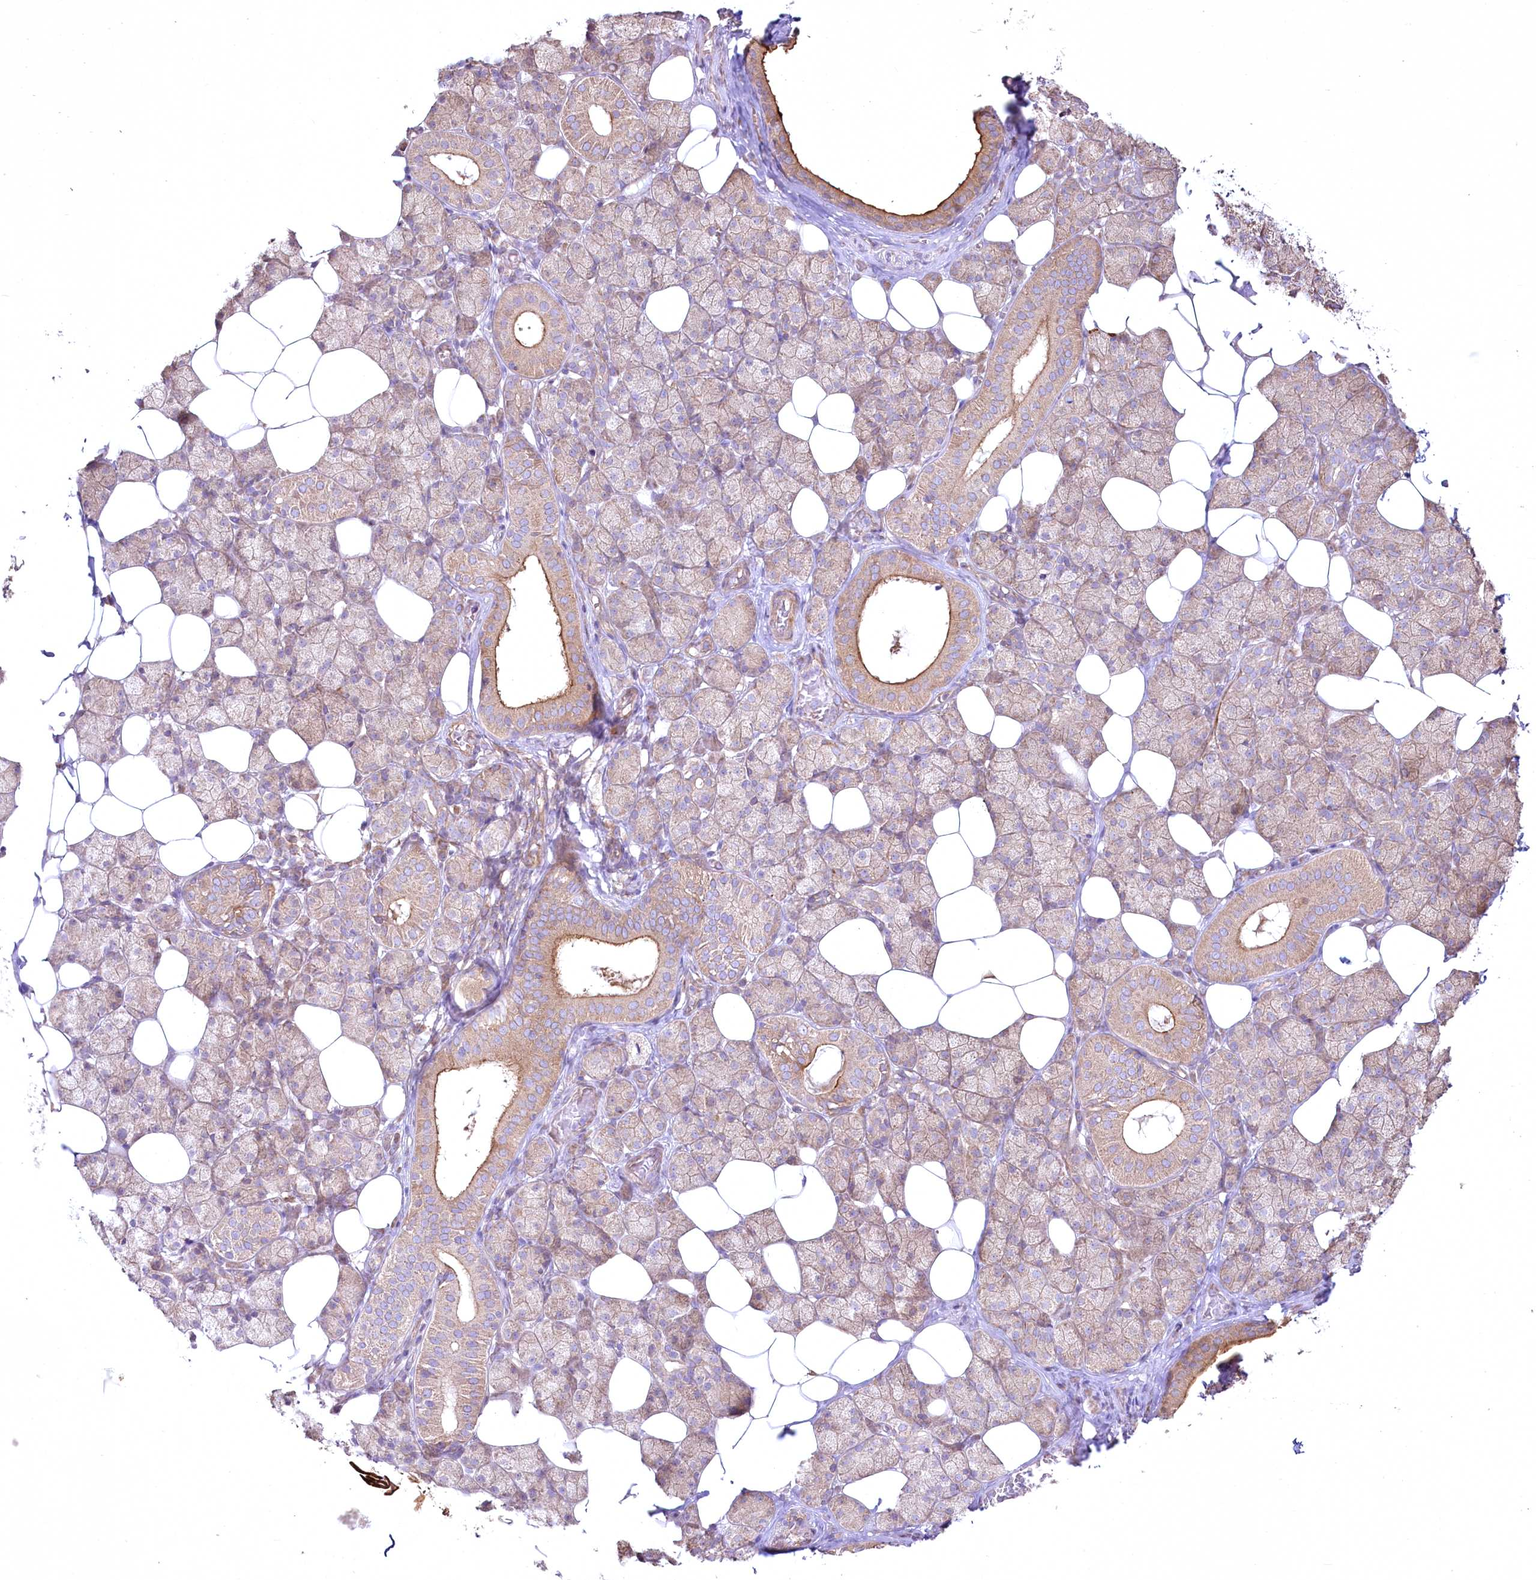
{"staining": {"intensity": "strong", "quantity": "<25%", "location": "cytoplasmic/membranous"}, "tissue": "salivary gland", "cell_type": "Glandular cells", "image_type": "normal", "snomed": [{"axis": "morphology", "description": "Normal tissue, NOS"}, {"axis": "topography", "description": "Salivary gland"}], "caption": "The immunohistochemical stain labels strong cytoplasmic/membranous positivity in glandular cells of benign salivary gland. (IHC, brightfield microscopy, high magnification).", "gene": "SH3TC1", "patient": {"sex": "female", "age": 33}}